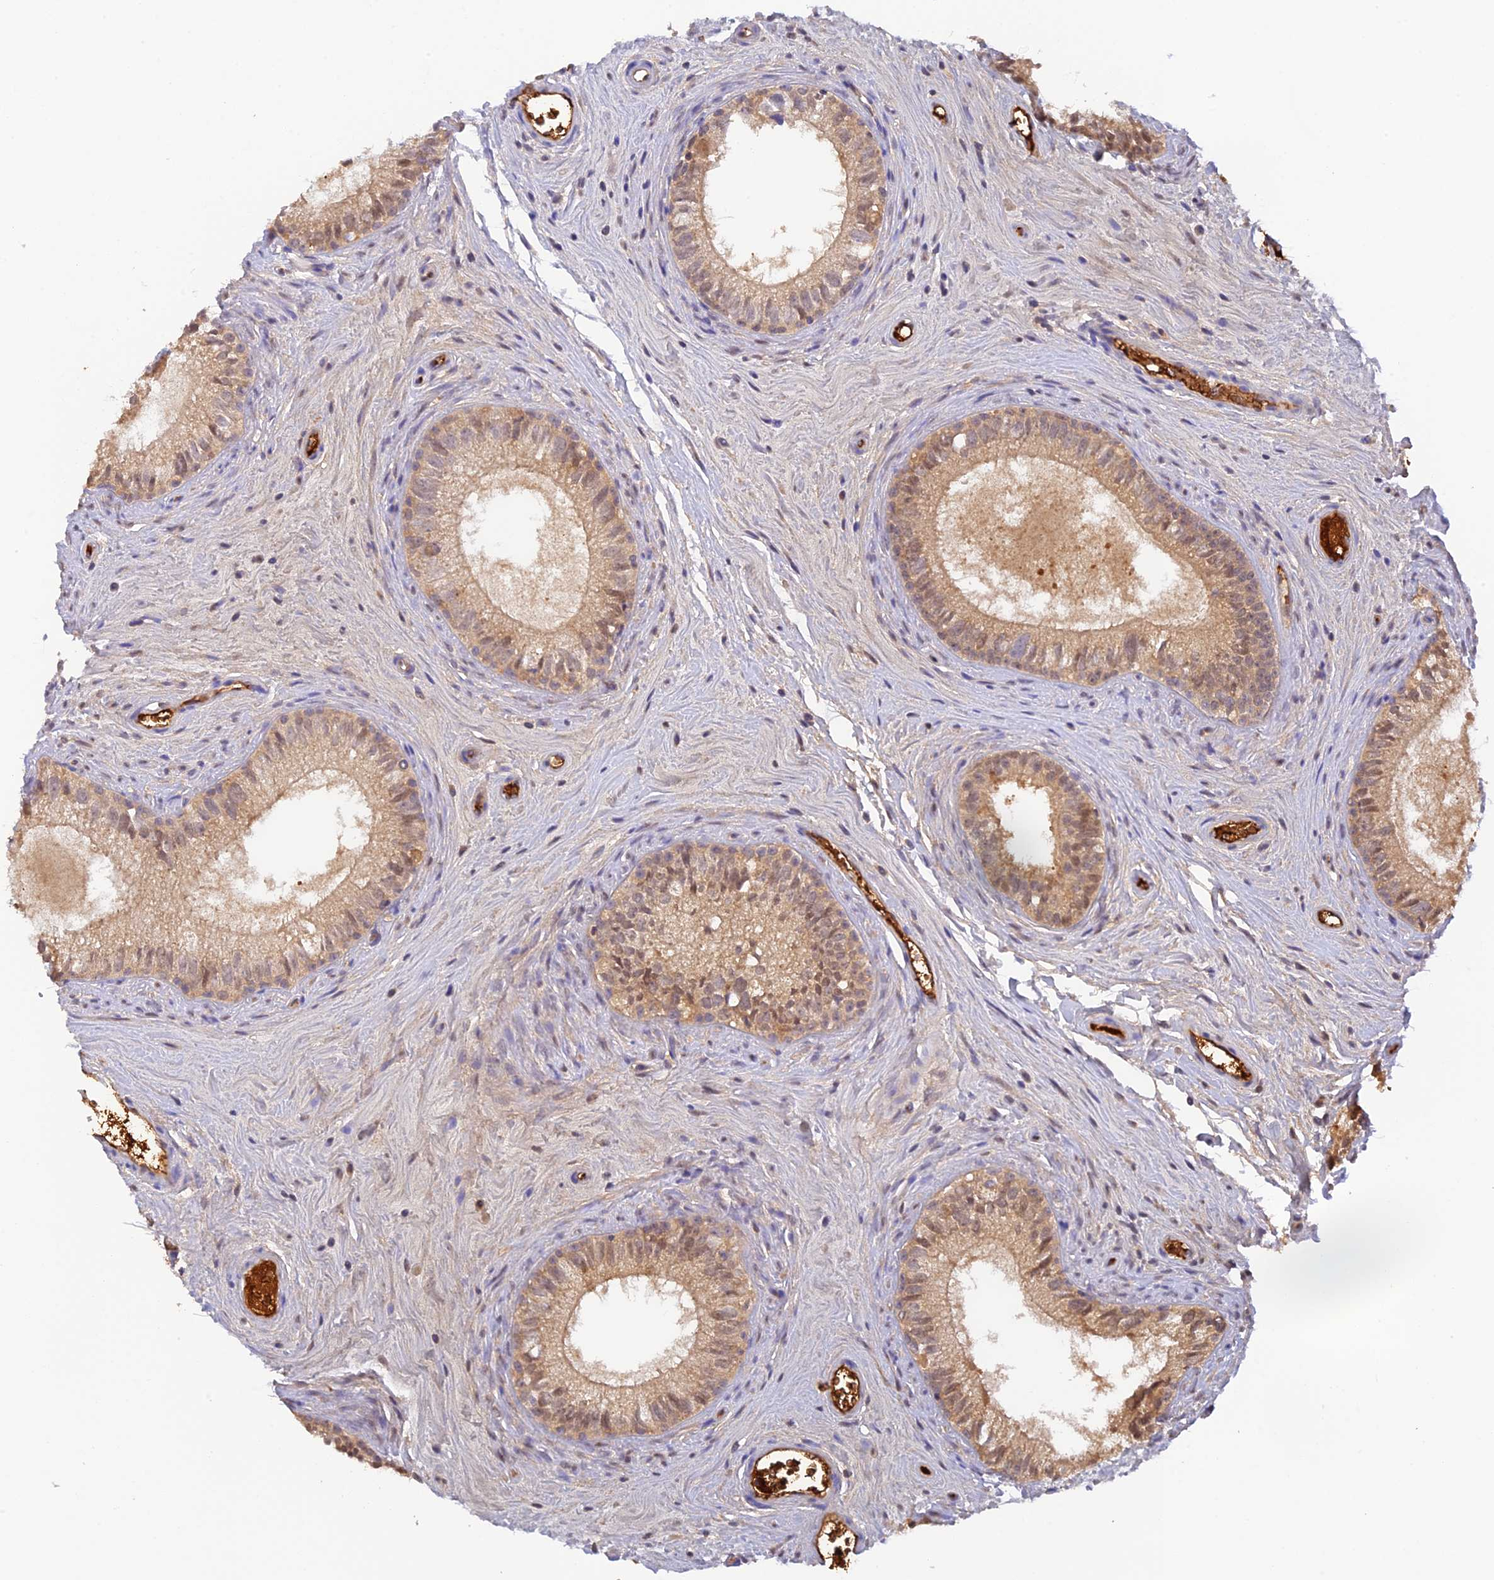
{"staining": {"intensity": "moderate", "quantity": ">75%", "location": "cytoplasmic/membranous"}, "tissue": "epididymis", "cell_type": "Glandular cells", "image_type": "normal", "snomed": [{"axis": "morphology", "description": "Normal tissue, NOS"}, {"axis": "topography", "description": "Epididymis"}], "caption": "IHC (DAB (3,3'-diaminobenzidine)) staining of normal human epididymis demonstrates moderate cytoplasmic/membranous protein expression in about >75% of glandular cells.", "gene": "HDHD2", "patient": {"sex": "male", "age": 71}}